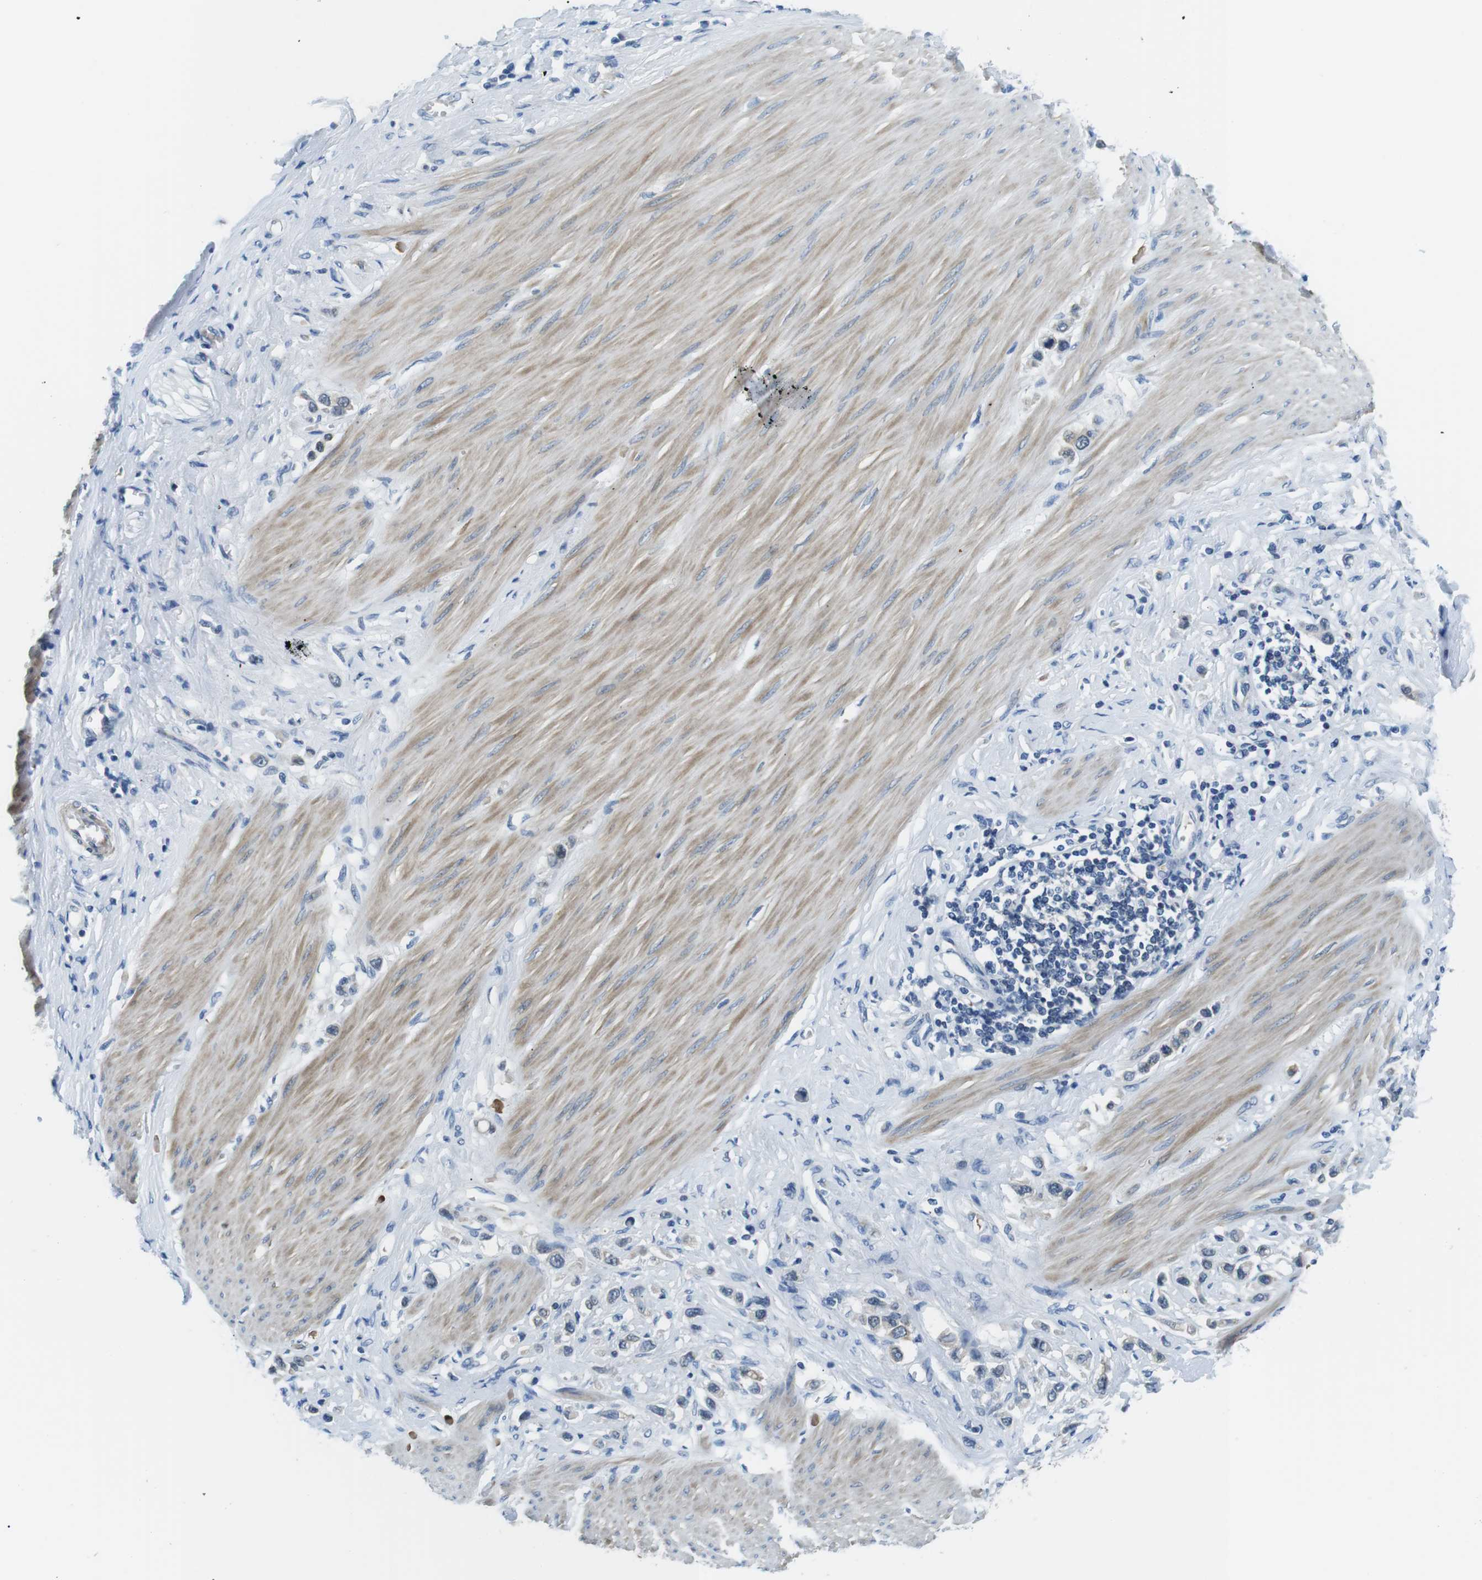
{"staining": {"intensity": "weak", "quantity": "<25%", "location": "cytoplasmic/membranous"}, "tissue": "stomach cancer", "cell_type": "Tumor cells", "image_type": "cancer", "snomed": [{"axis": "morphology", "description": "Adenocarcinoma, NOS"}, {"axis": "topography", "description": "Stomach"}], "caption": "High power microscopy histopathology image of an immunohistochemistry image of adenocarcinoma (stomach), revealing no significant positivity in tumor cells. Nuclei are stained in blue.", "gene": "WSCD1", "patient": {"sex": "female", "age": 65}}